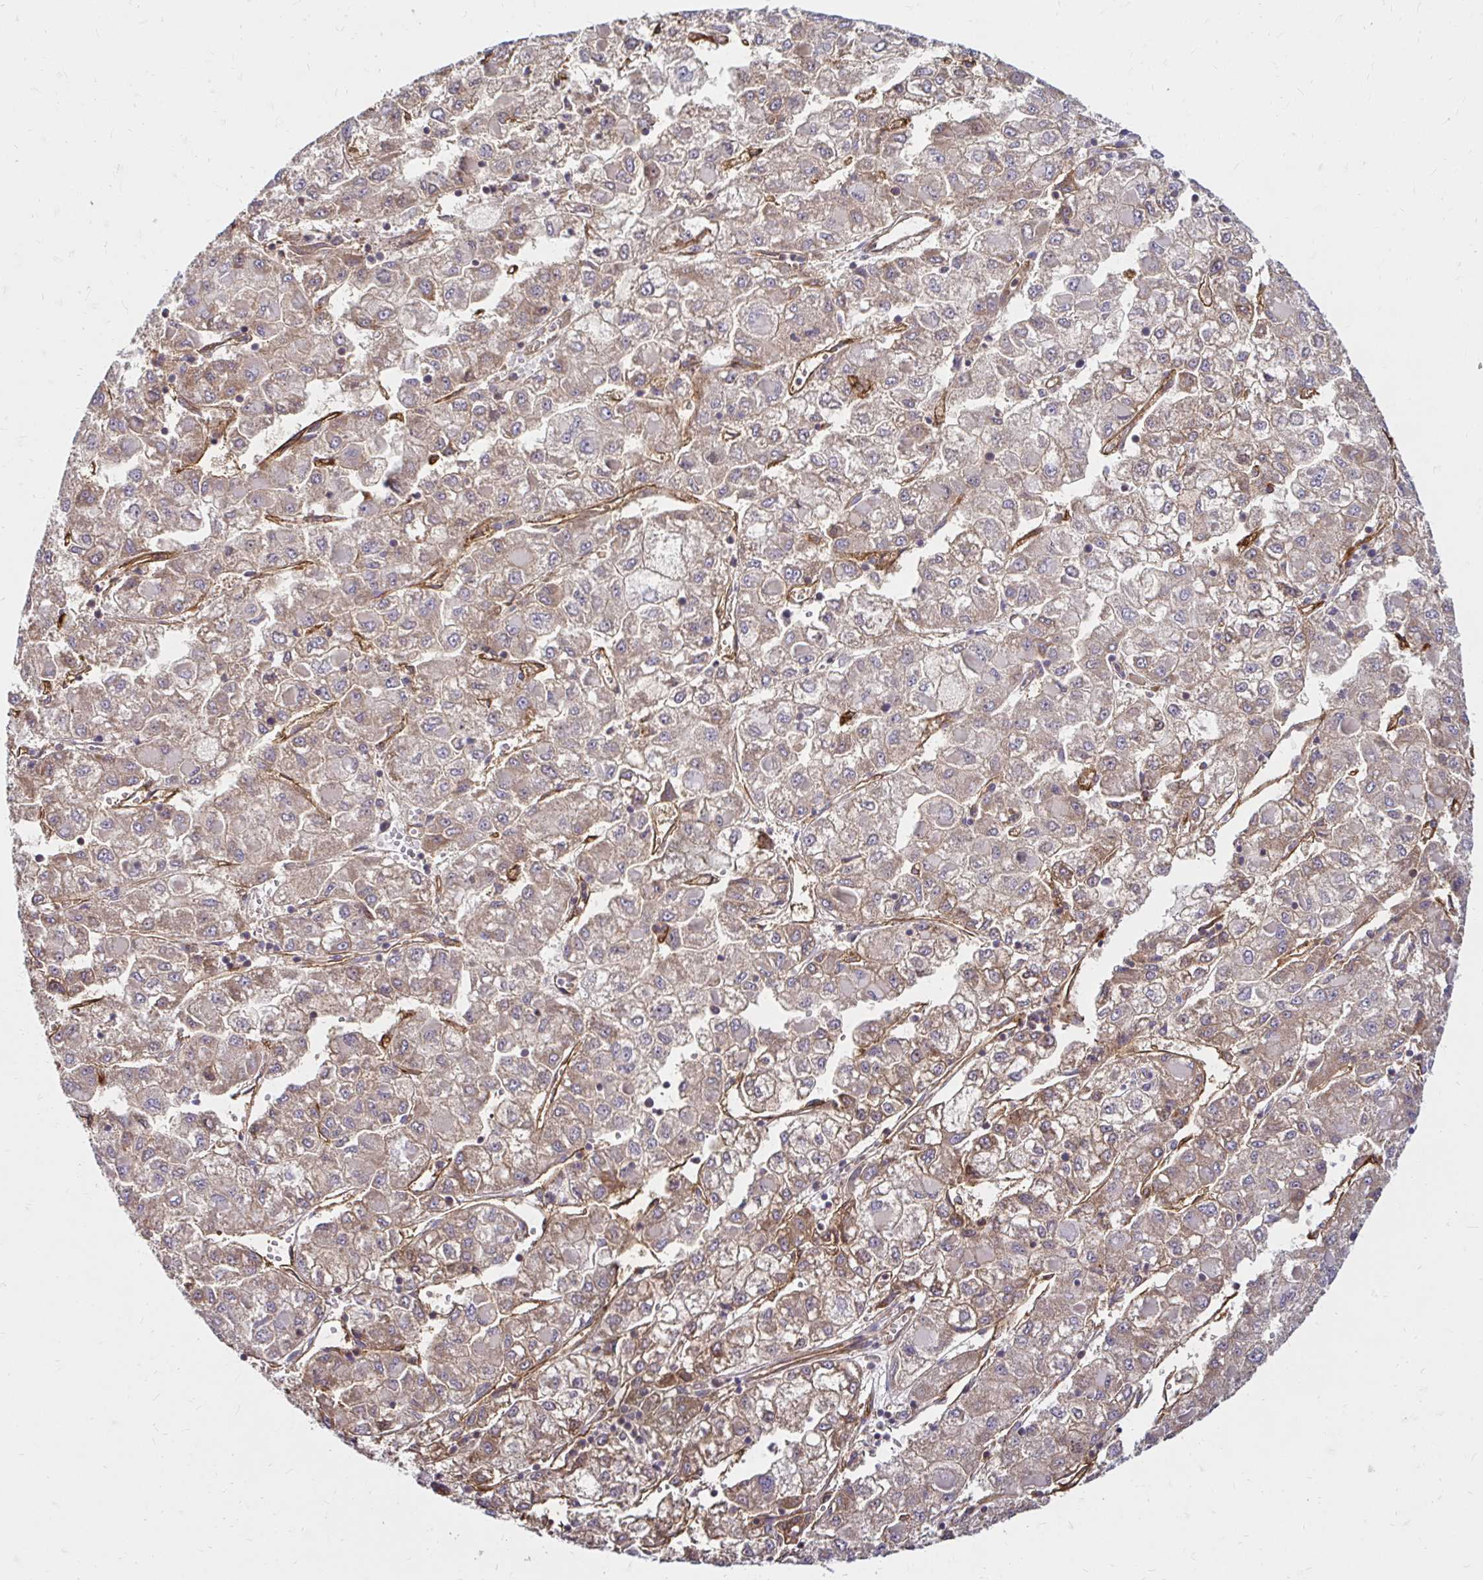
{"staining": {"intensity": "weak", "quantity": "25%-75%", "location": "cytoplasmic/membranous"}, "tissue": "liver cancer", "cell_type": "Tumor cells", "image_type": "cancer", "snomed": [{"axis": "morphology", "description": "Carcinoma, Hepatocellular, NOS"}, {"axis": "topography", "description": "Liver"}], "caption": "Immunohistochemistry (DAB (3,3'-diaminobenzidine)) staining of human hepatocellular carcinoma (liver) shows weak cytoplasmic/membranous protein staining in about 25%-75% of tumor cells.", "gene": "ITGA2", "patient": {"sex": "male", "age": 40}}